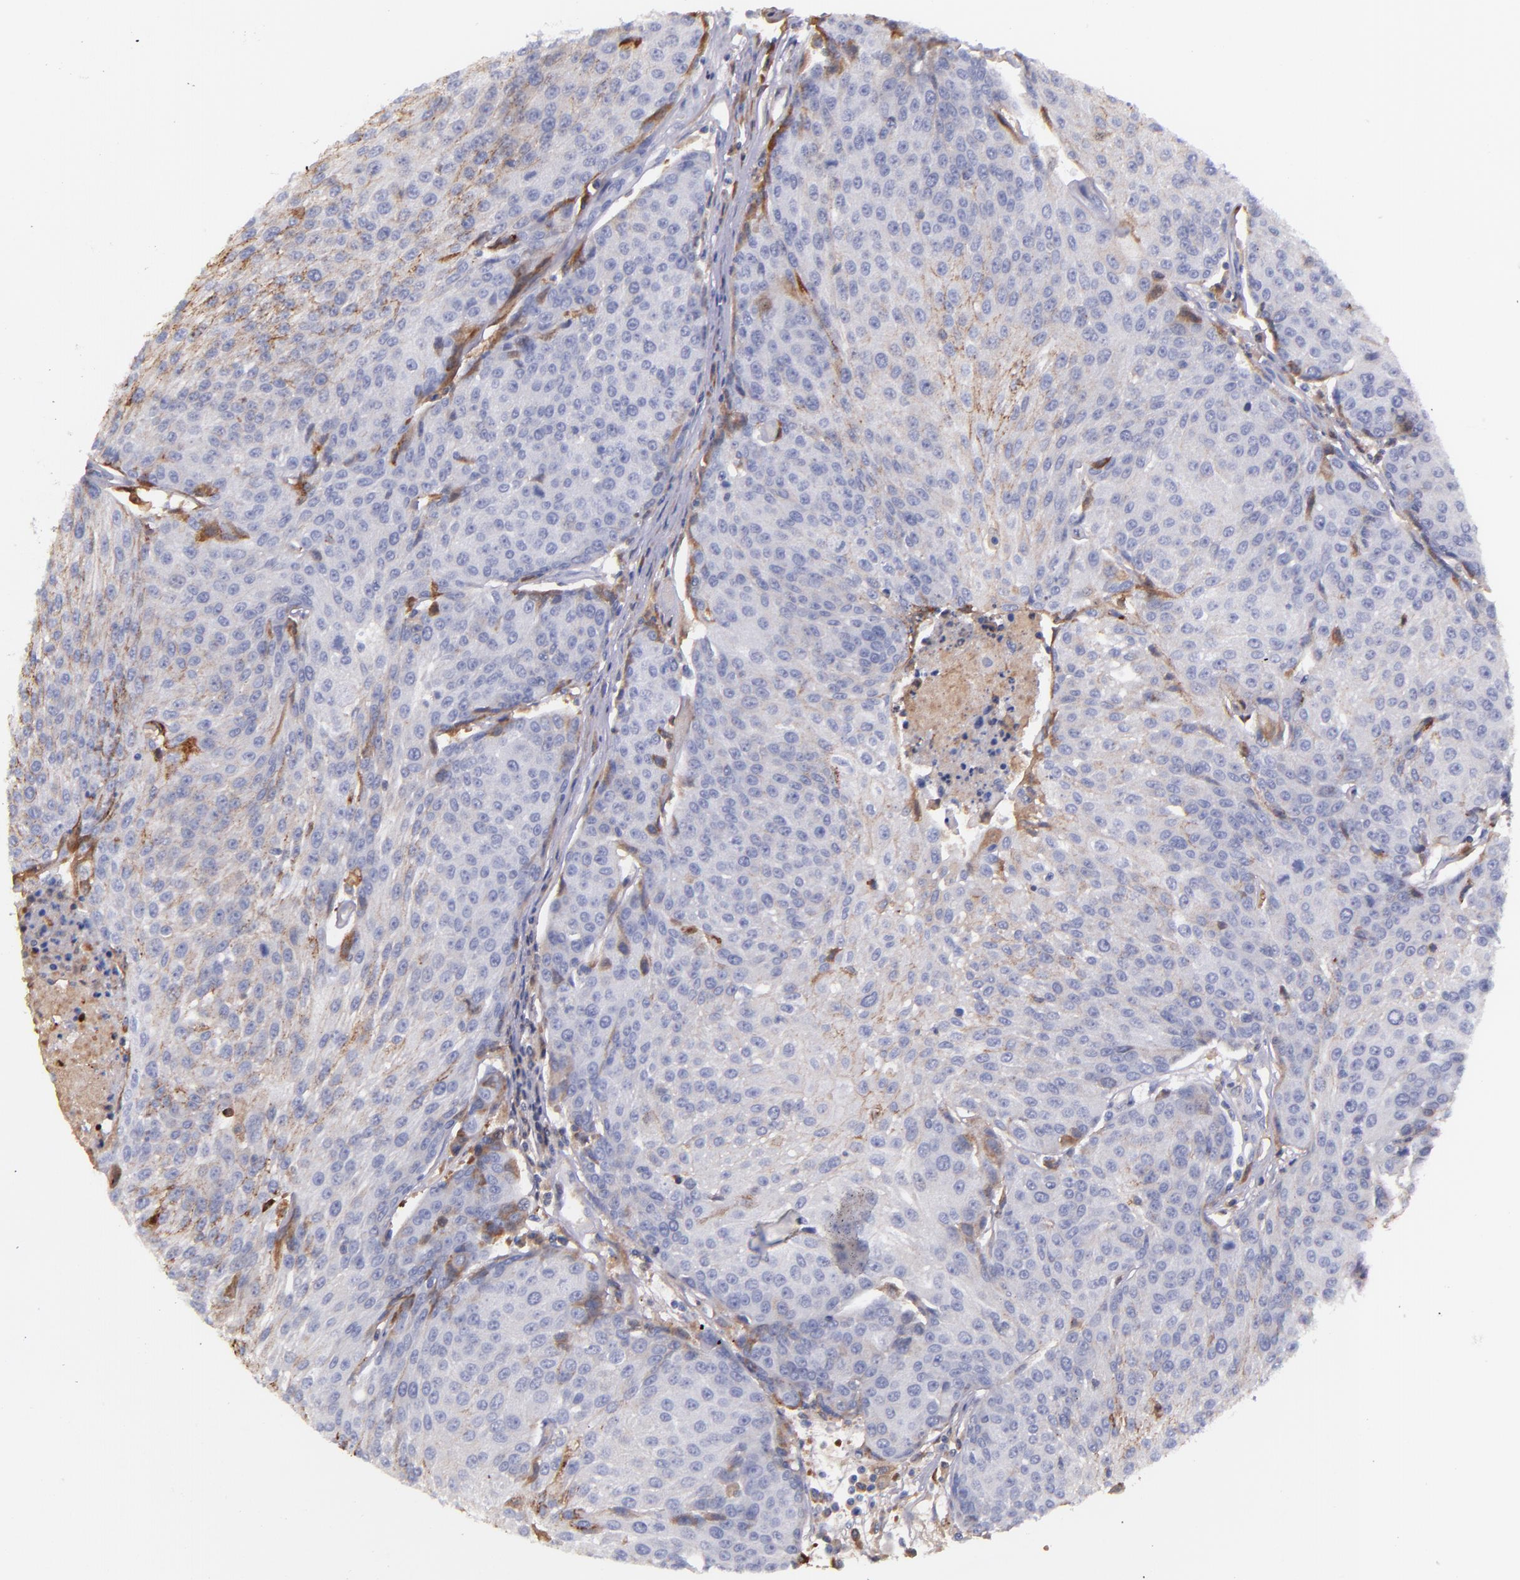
{"staining": {"intensity": "weak", "quantity": "<25%", "location": "cytoplasmic/membranous"}, "tissue": "urothelial cancer", "cell_type": "Tumor cells", "image_type": "cancer", "snomed": [{"axis": "morphology", "description": "Urothelial carcinoma, High grade"}, {"axis": "topography", "description": "Urinary bladder"}], "caption": "The immunohistochemistry (IHC) image has no significant staining in tumor cells of urothelial cancer tissue. Brightfield microscopy of IHC stained with DAB (brown) and hematoxylin (blue), captured at high magnification.", "gene": "KNG1", "patient": {"sex": "female", "age": 85}}